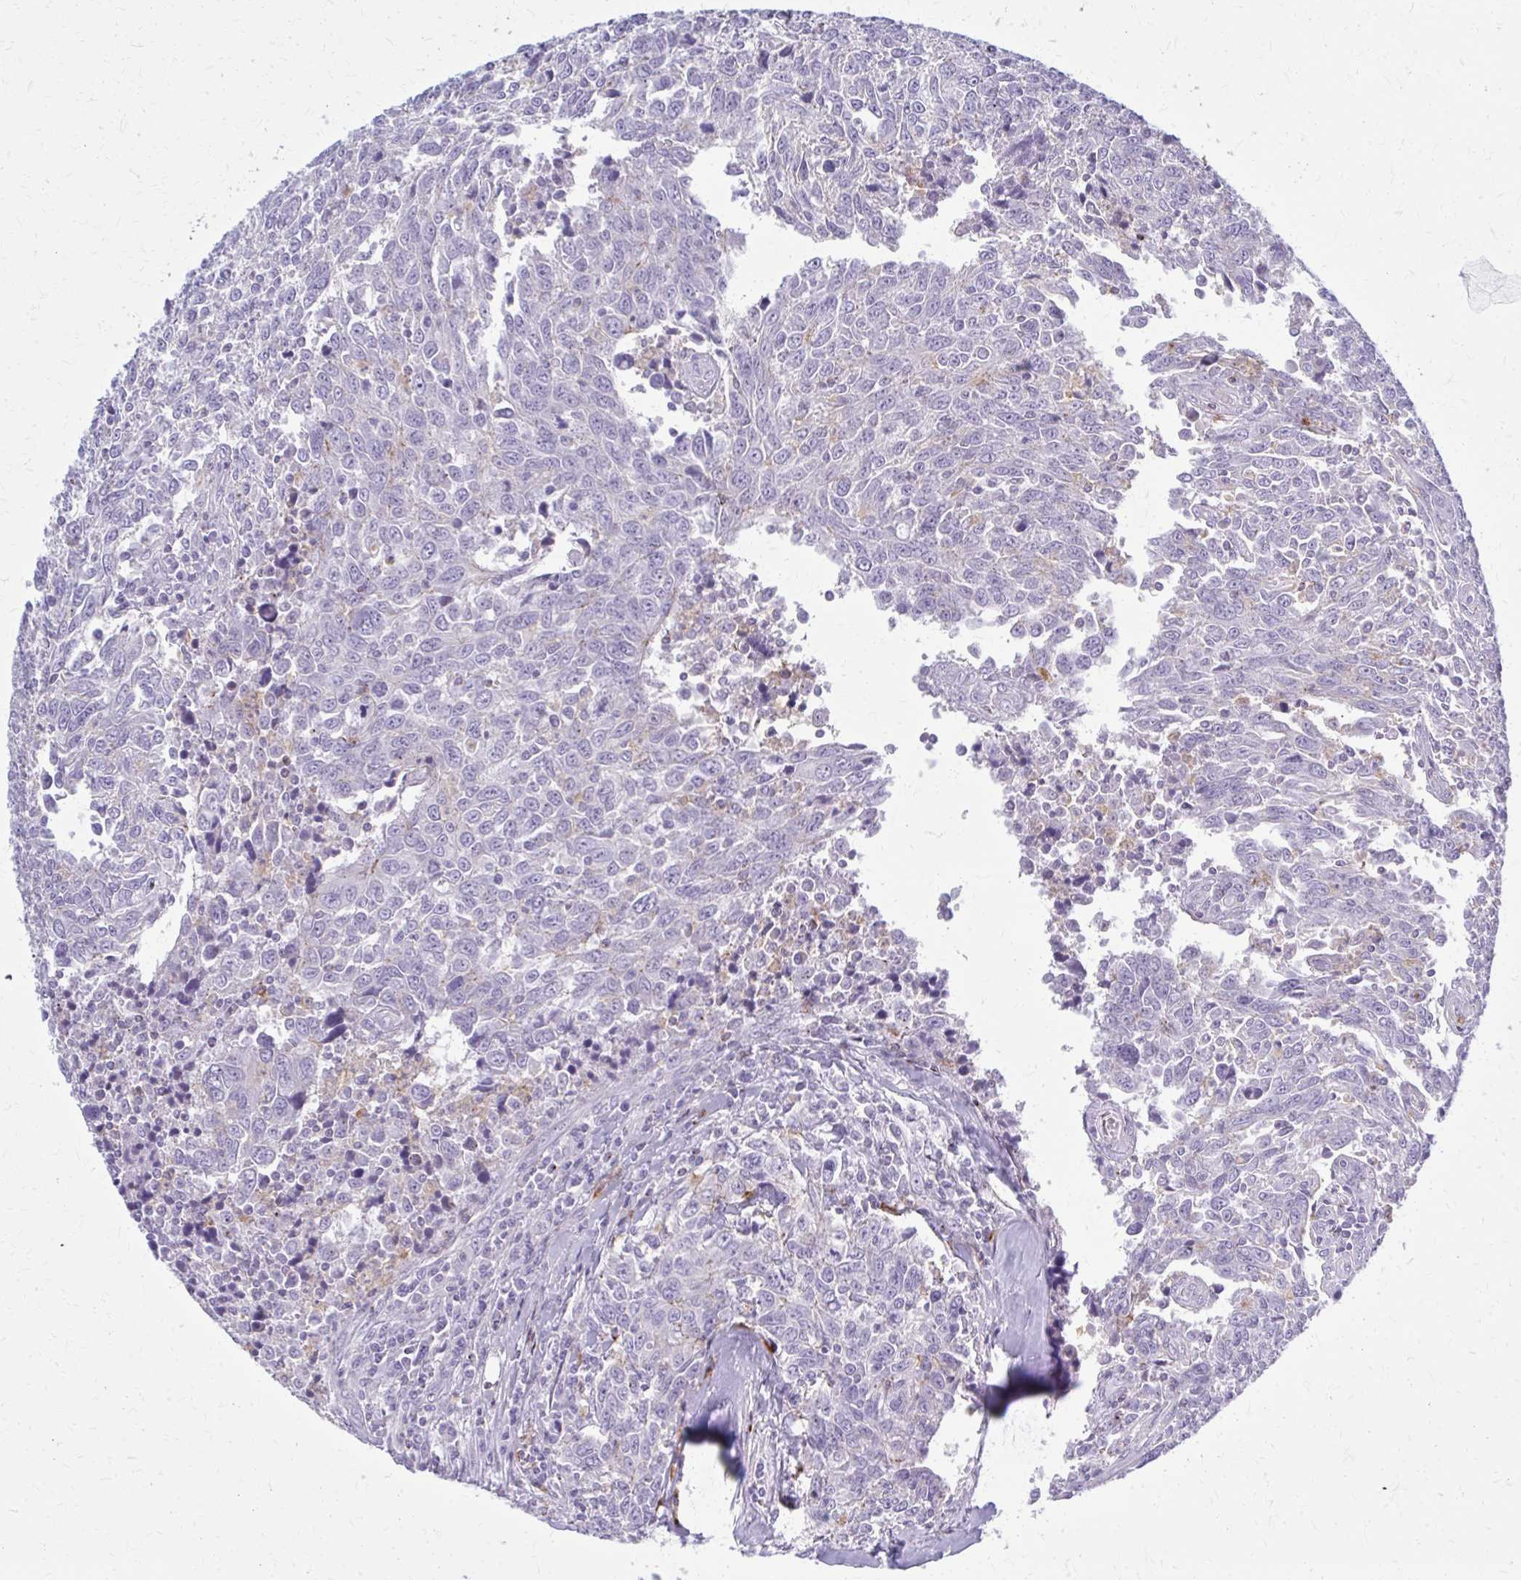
{"staining": {"intensity": "negative", "quantity": "none", "location": "none"}, "tissue": "breast cancer", "cell_type": "Tumor cells", "image_type": "cancer", "snomed": [{"axis": "morphology", "description": "Duct carcinoma"}, {"axis": "topography", "description": "Breast"}], "caption": "This is an immunohistochemistry (IHC) image of breast invasive ductal carcinoma. There is no positivity in tumor cells.", "gene": "PEDS1", "patient": {"sex": "female", "age": 50}}